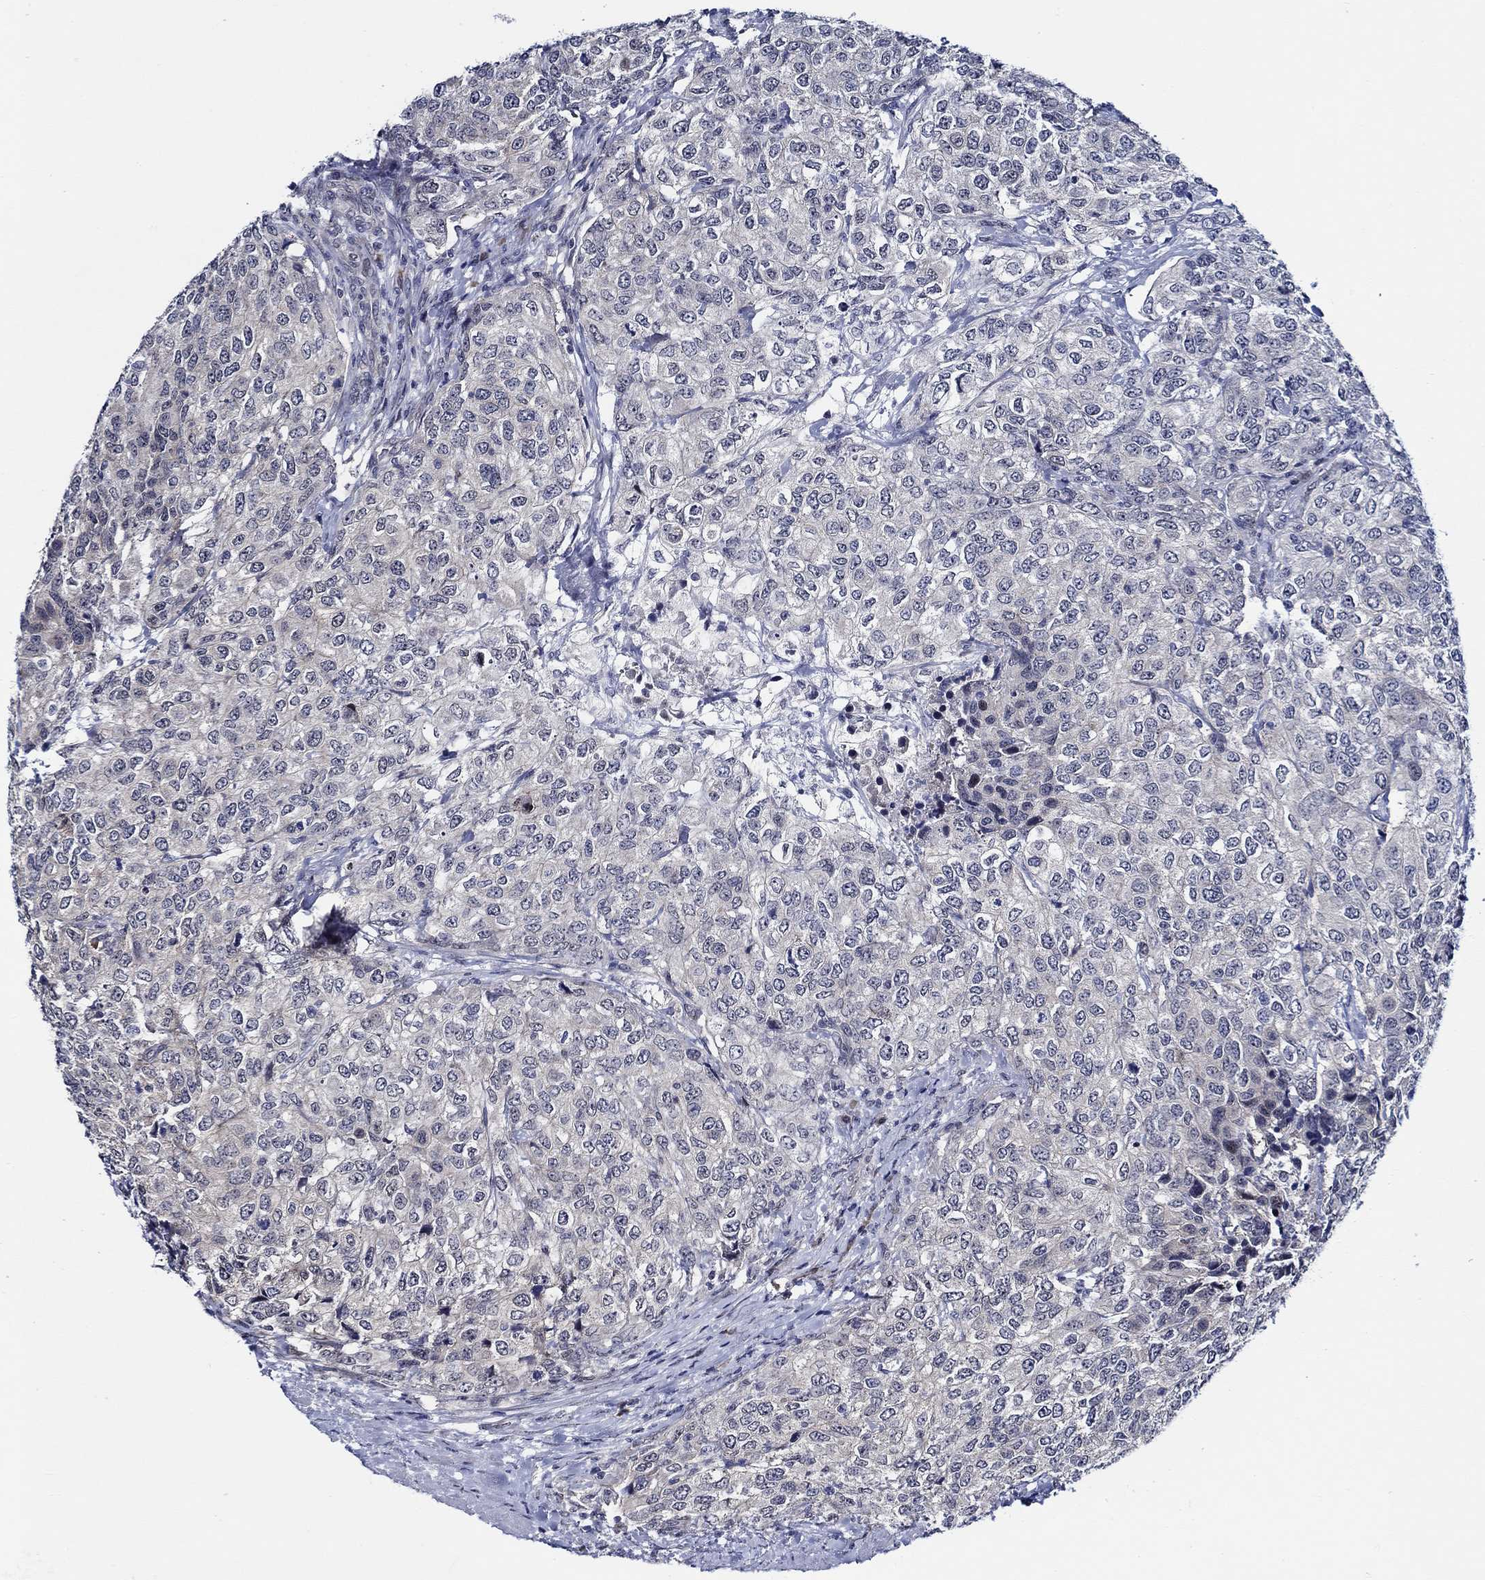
{"staining": {"intensity": "negative", "quantity": "none", "location": "none"}, "tissue": "urothelial cancer", "cell_type": "Tumor cells", "image_type": "cancer", "snomed": [{"axis": "morphology", "description": "Urothelial carcinoma, High grade"}, {"axis": "topography", "description": "Urinary bladder"}], "caption": "Protein analysis of urothelial cancer exhibits no significant expression in tumor cells.", "gene": "C8orf48", "patient": {"sex": "female", "age": 78}}